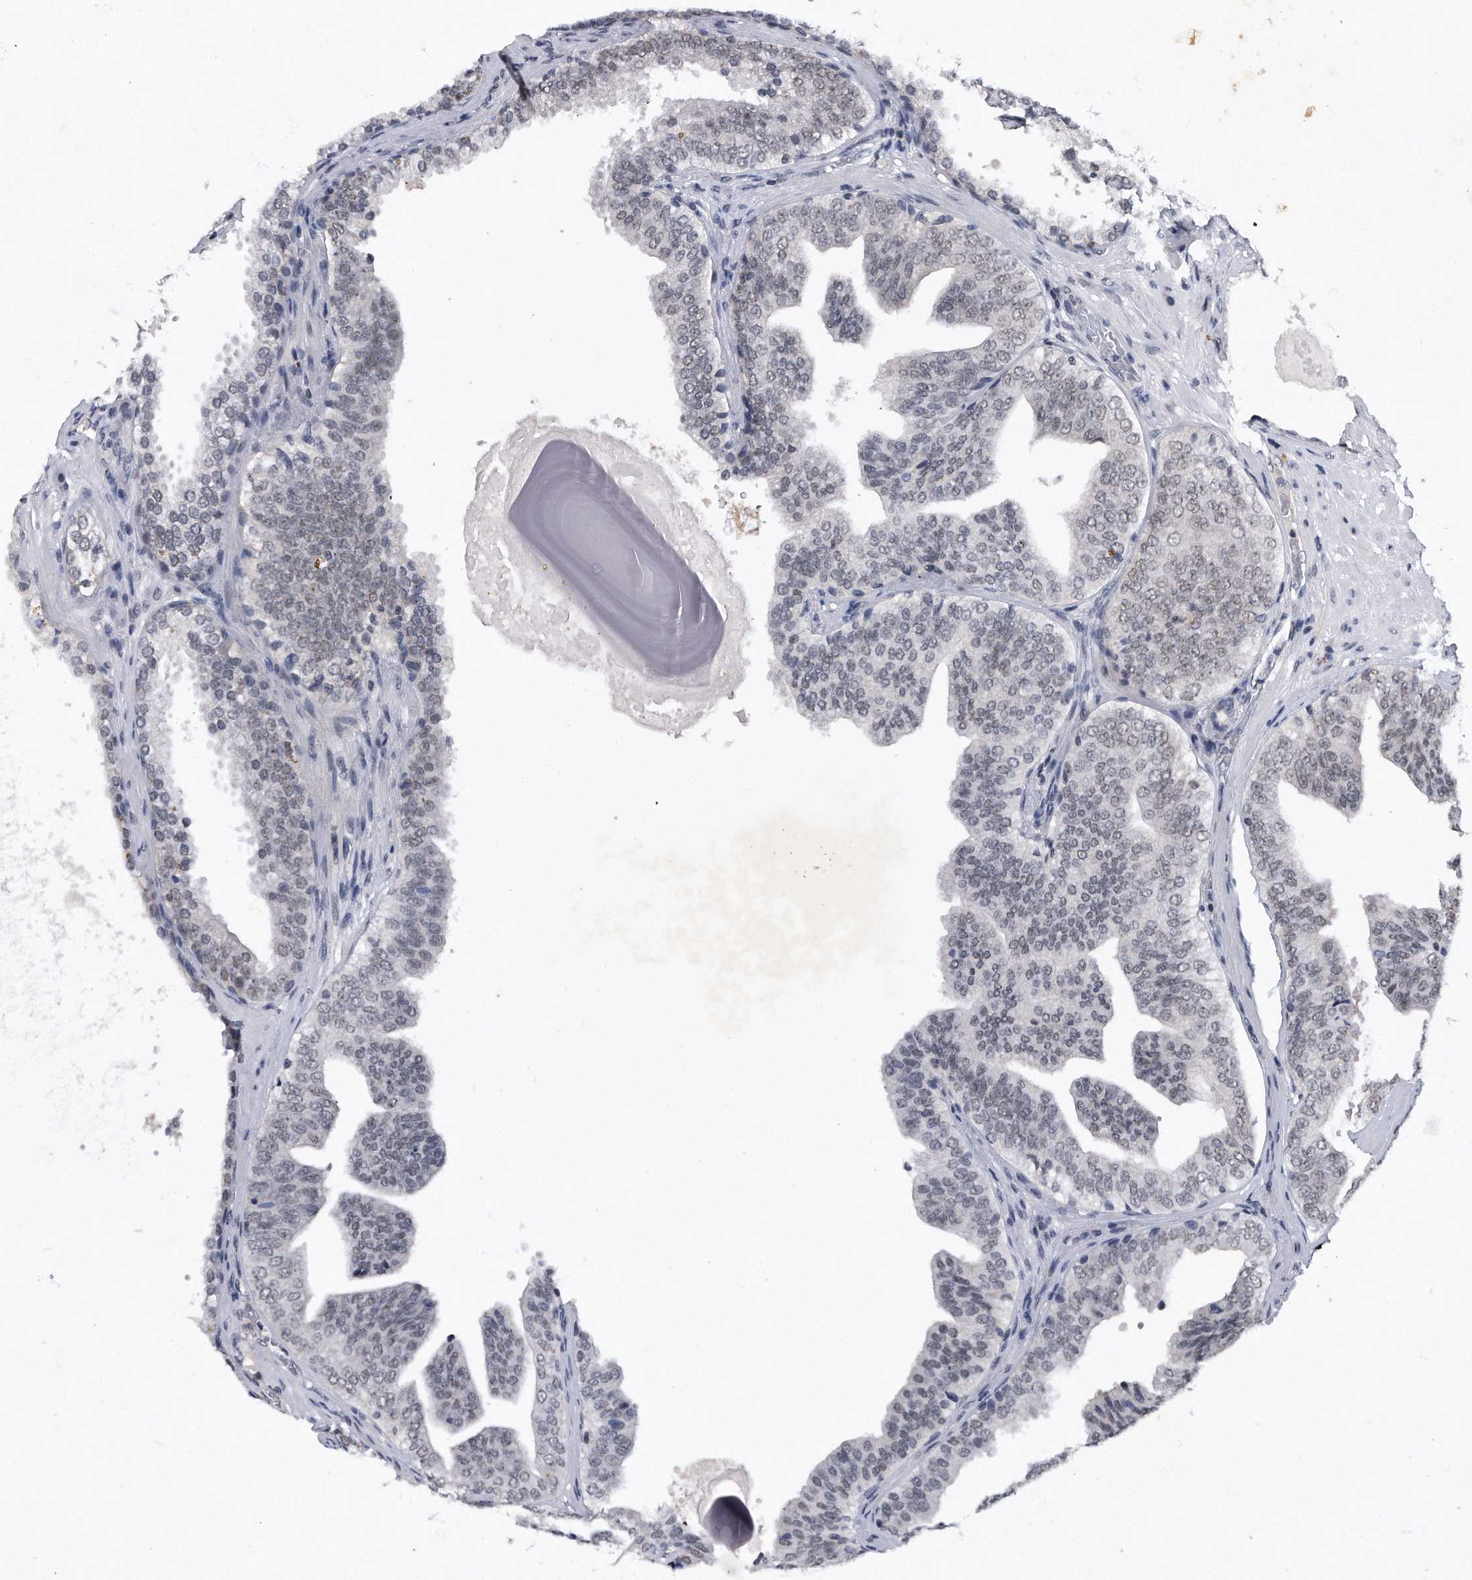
{"staining": {"intensity": "weak", "quantity": "<25%", "location": "nuclear"}, "tissue": "prostate cancer", "cell_type": "Tumor cells", "image_type": "cancer", "snomed": [{"axis": "morphology", "description": "Normal morphology"}, {"axis": "morphology", "description": "Adenocarcinoma, Low grade"}, {"axis": "topography", "description": "Prostate"}], "caption": "Prostate cancer was stained to show a protein in brown. There is no significant positivity in tumor cells. (Brightfield microscopy of DAB (3,3'-diaminobenzidine) immunohistochemistry at high magnification).", "gene": "VIRMA", "patient": {"sex": "male", "age": 72}}